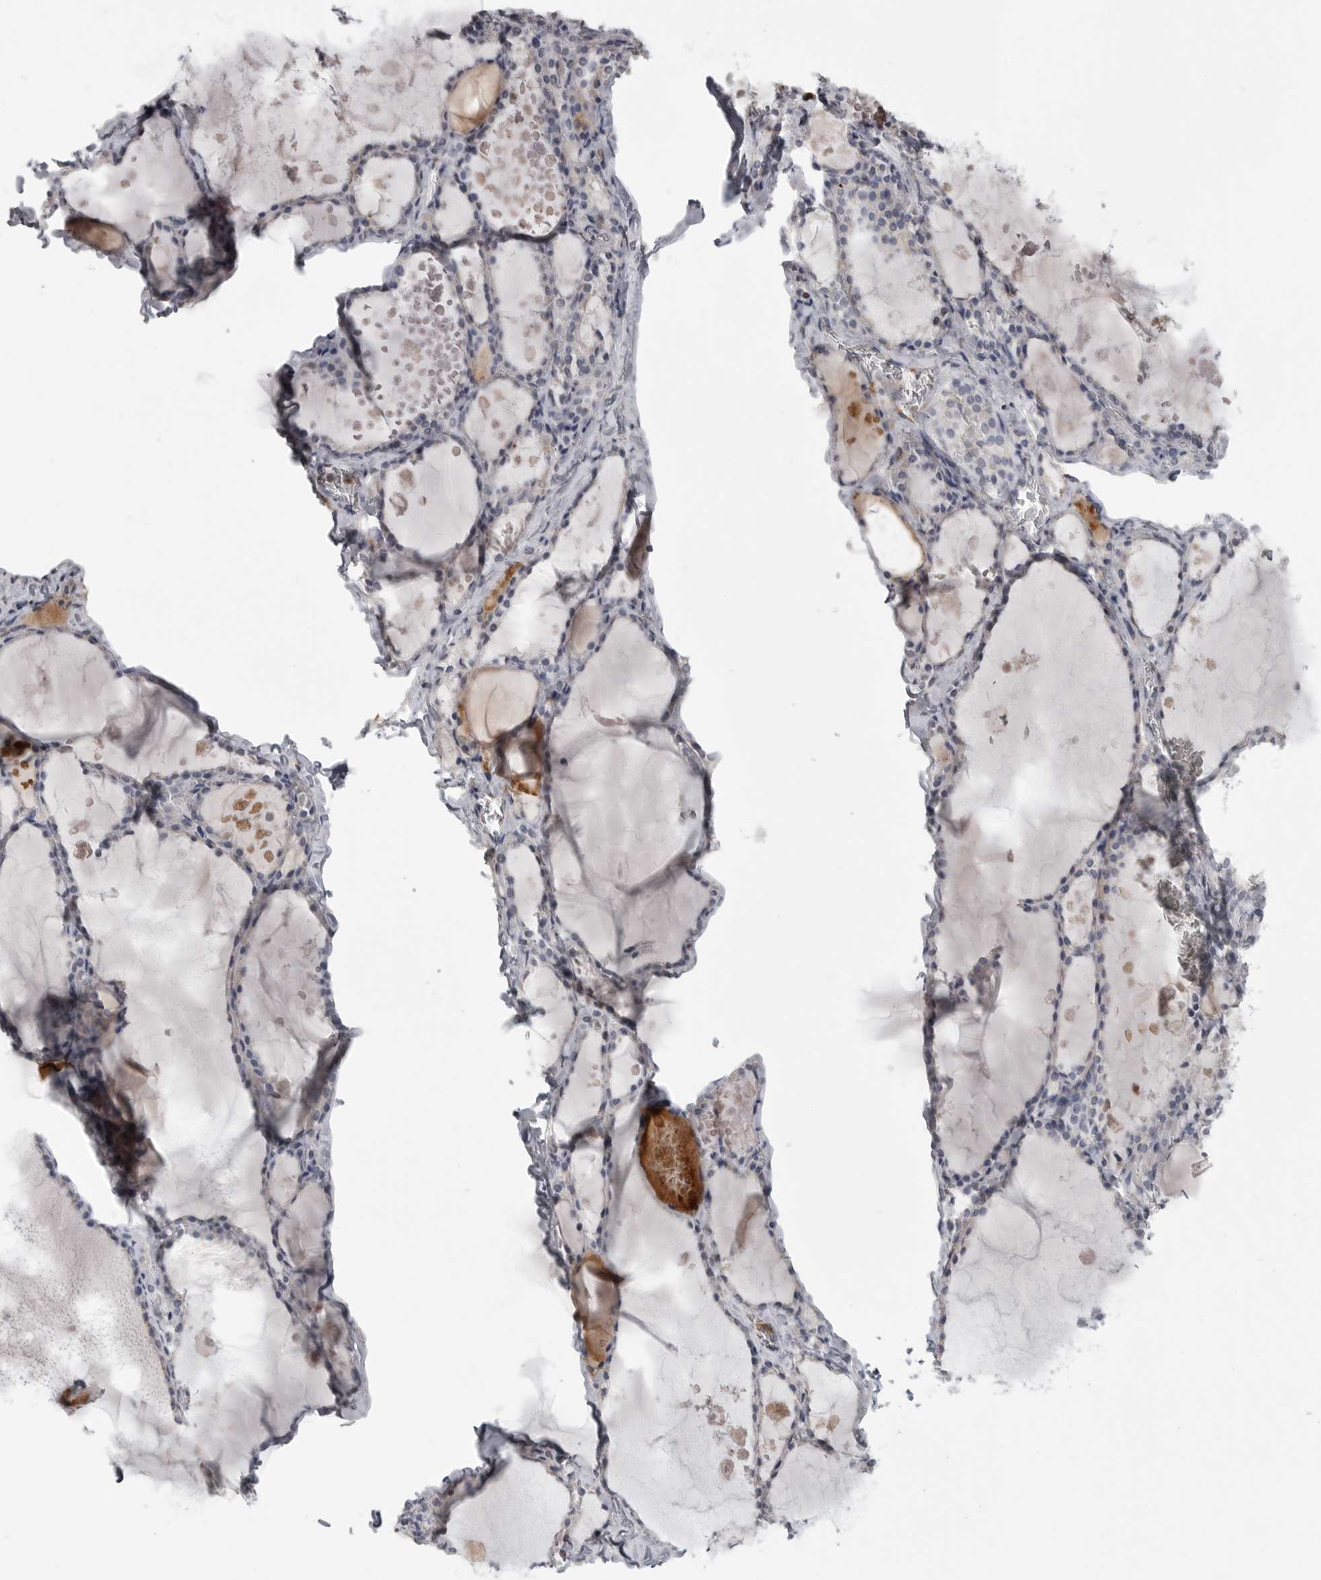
{"staining": {"intensity": "negative", "quantity": "none", "location": "none"}, "tissue": "thyroid gland", "cell_type": "Glandular cells", "image_type": "normal", "snomed": [{"axis": "morphology", "description": "Normal tissue, NOS"}, {"axis": "topography", "description": "Thyroid gland"}], "caption": "Immunohistochemistry of normal human thyroid gland reveals no positivity in glandular cells.", "gene": "SERPING1", "patient": {"sex": "male", "age": 56}}